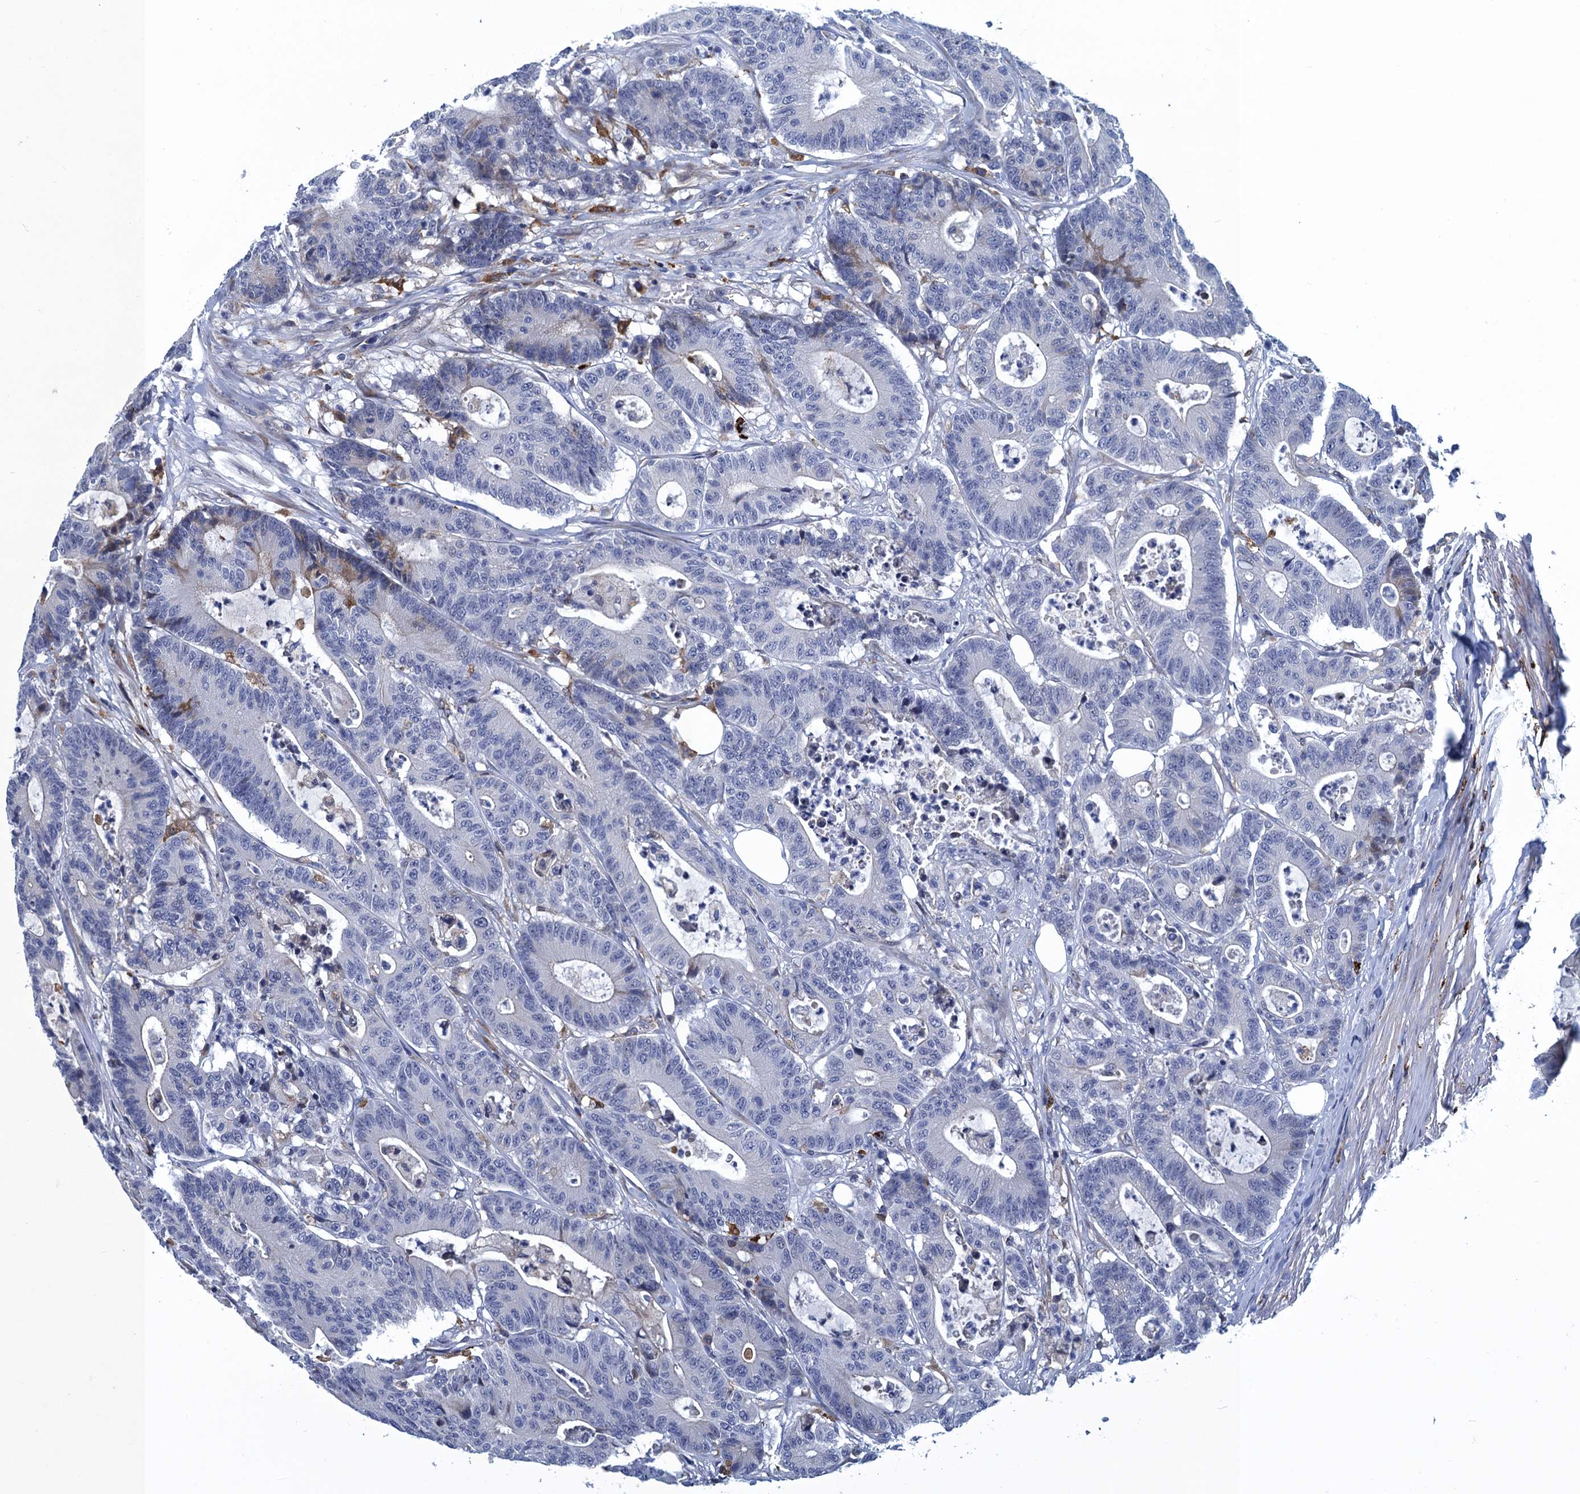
{"staining": {"intensity": "negative", "quantity": "none", "location": "none"}, "tissue": "colorectal cancer", "cell_type": "Tumor cells", "image_type": "cancer", "snomed": [{"axis": "morphology", "description": "Adenocarcinoma, NOS"}, {"axis": "topography", "description": "Colon"}], "caption": "Immunohistochemistry (IHC) image of human colorectal cancer (adenocarcinoma) stained for a protein (brown), which reveals no expression in tumor cells. The staining is performed using DAB brown chromogen with nuclei counter-stained in using hematoxylin.", "gene": "DNHD1", "patient": {"sex": "female", "age": 84}}